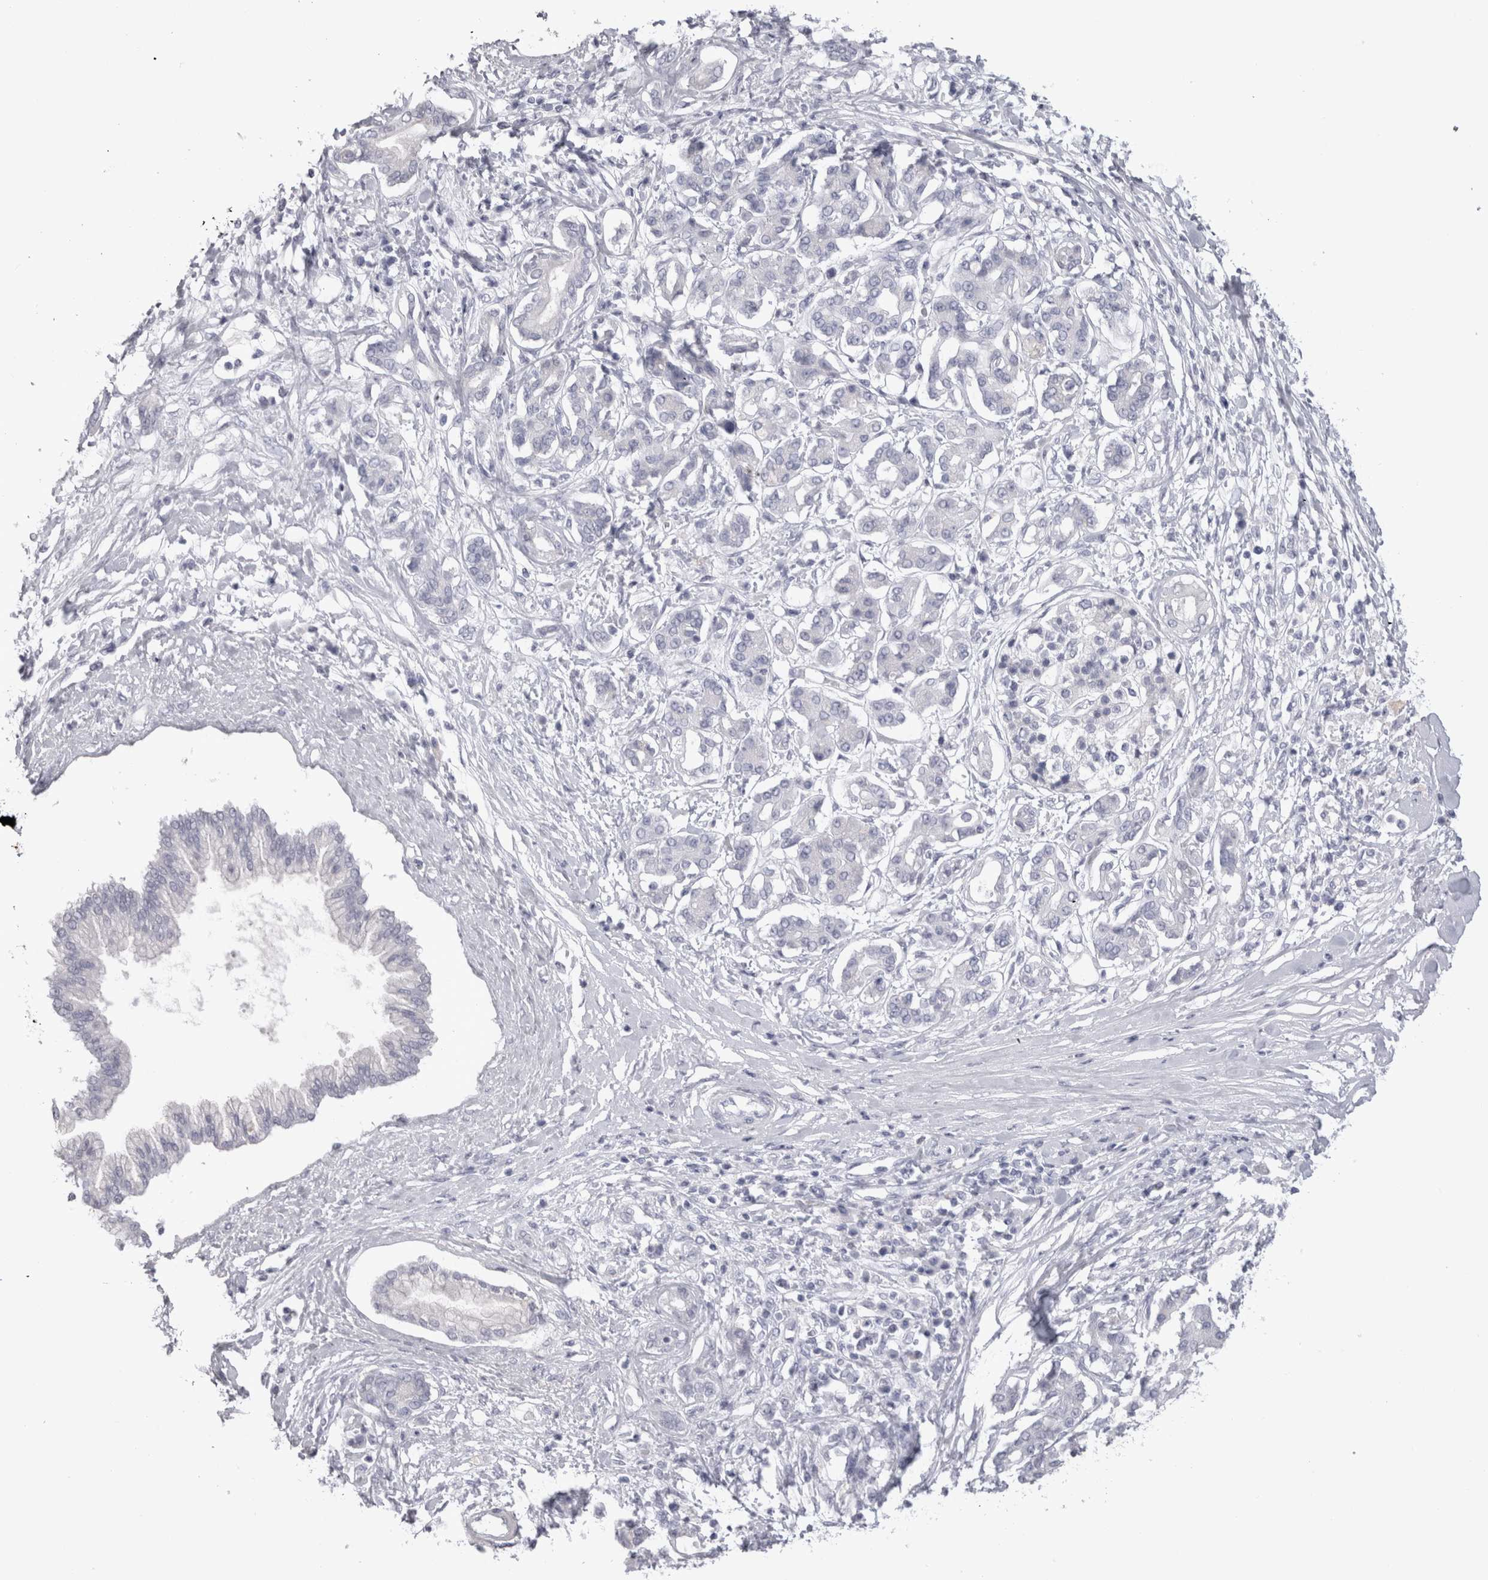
{"staining": {"intensity": "negative", "quantity": "none", "location": "none"}, "tissue": "pancreatic cancer", "cell_type": "Tumor cells", "image_type": "cancer", "snomed": [{"axis": "morphology", "description": "Adenocarcinoma, NOS"}, {"axis": "topography", "description": "Pancreas"}], "caption": "Tumor cells show no significant protein positivity in pancreatic cancer.", "gene": "ADAM2", "patient": {"sex": "female", "age": 56}}